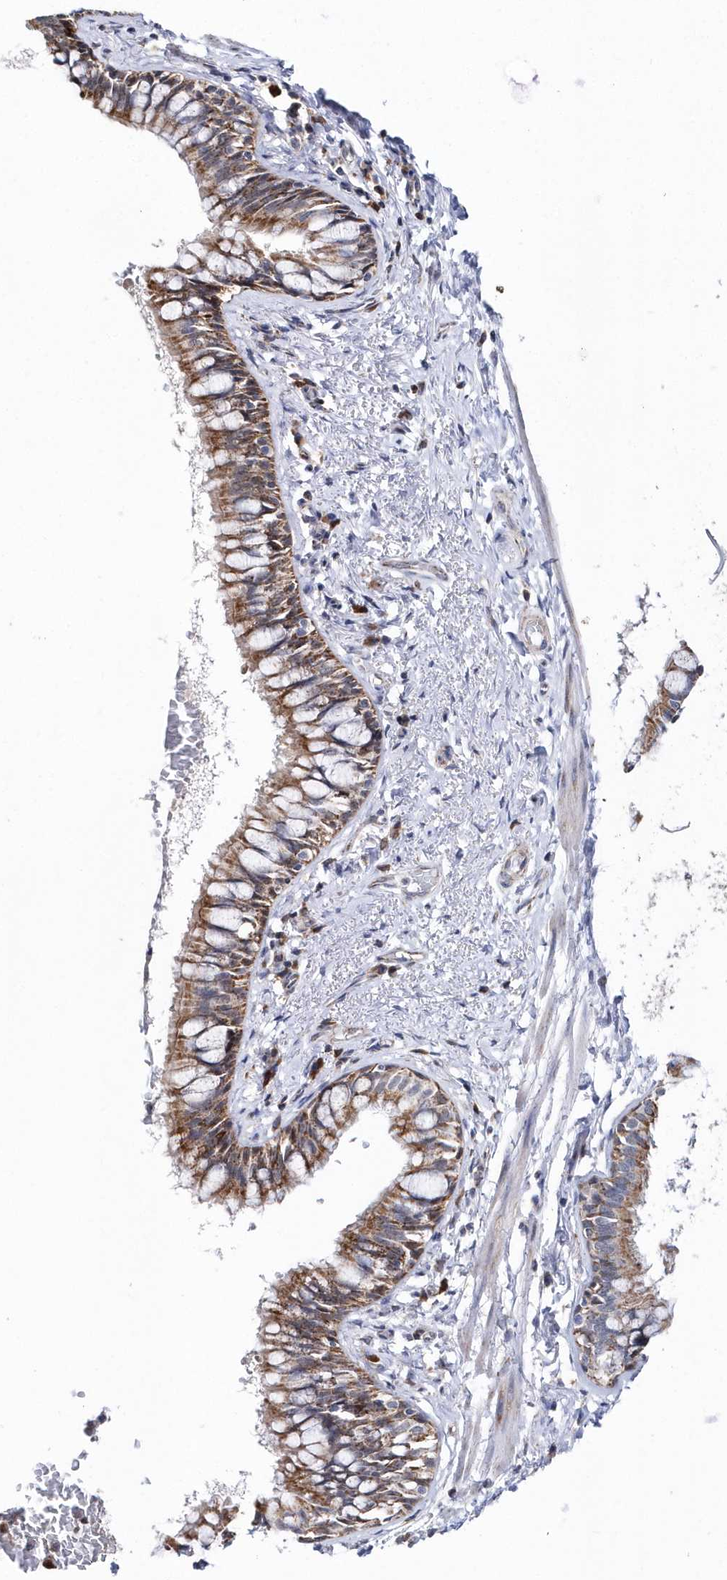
{"staining": {"intensity": "moderate", "quantity": ">75%", "location": "cytoplasmic/membranous"}, "tissue": "bronchus", "cell_type": "Respiratory epithelial cells", "image_type": "normal", "snomed": [{"axis": "morphology", "description": "Normal tissue, NOS"}, {"axis": "topography", "description": "Cartilage tissue"}, {"axis": "topography", "description": "Bronchus"}], "caption": "This photomicrograph demonstrates immunohistochemistry staining of unremarkable bronchus, with medium moderate cytoplasmic/membranous positivity in about >75% of respiratory epithelial cells.", "gene": "SPATA5", "patient": {"sex": "female", "age": 36}}